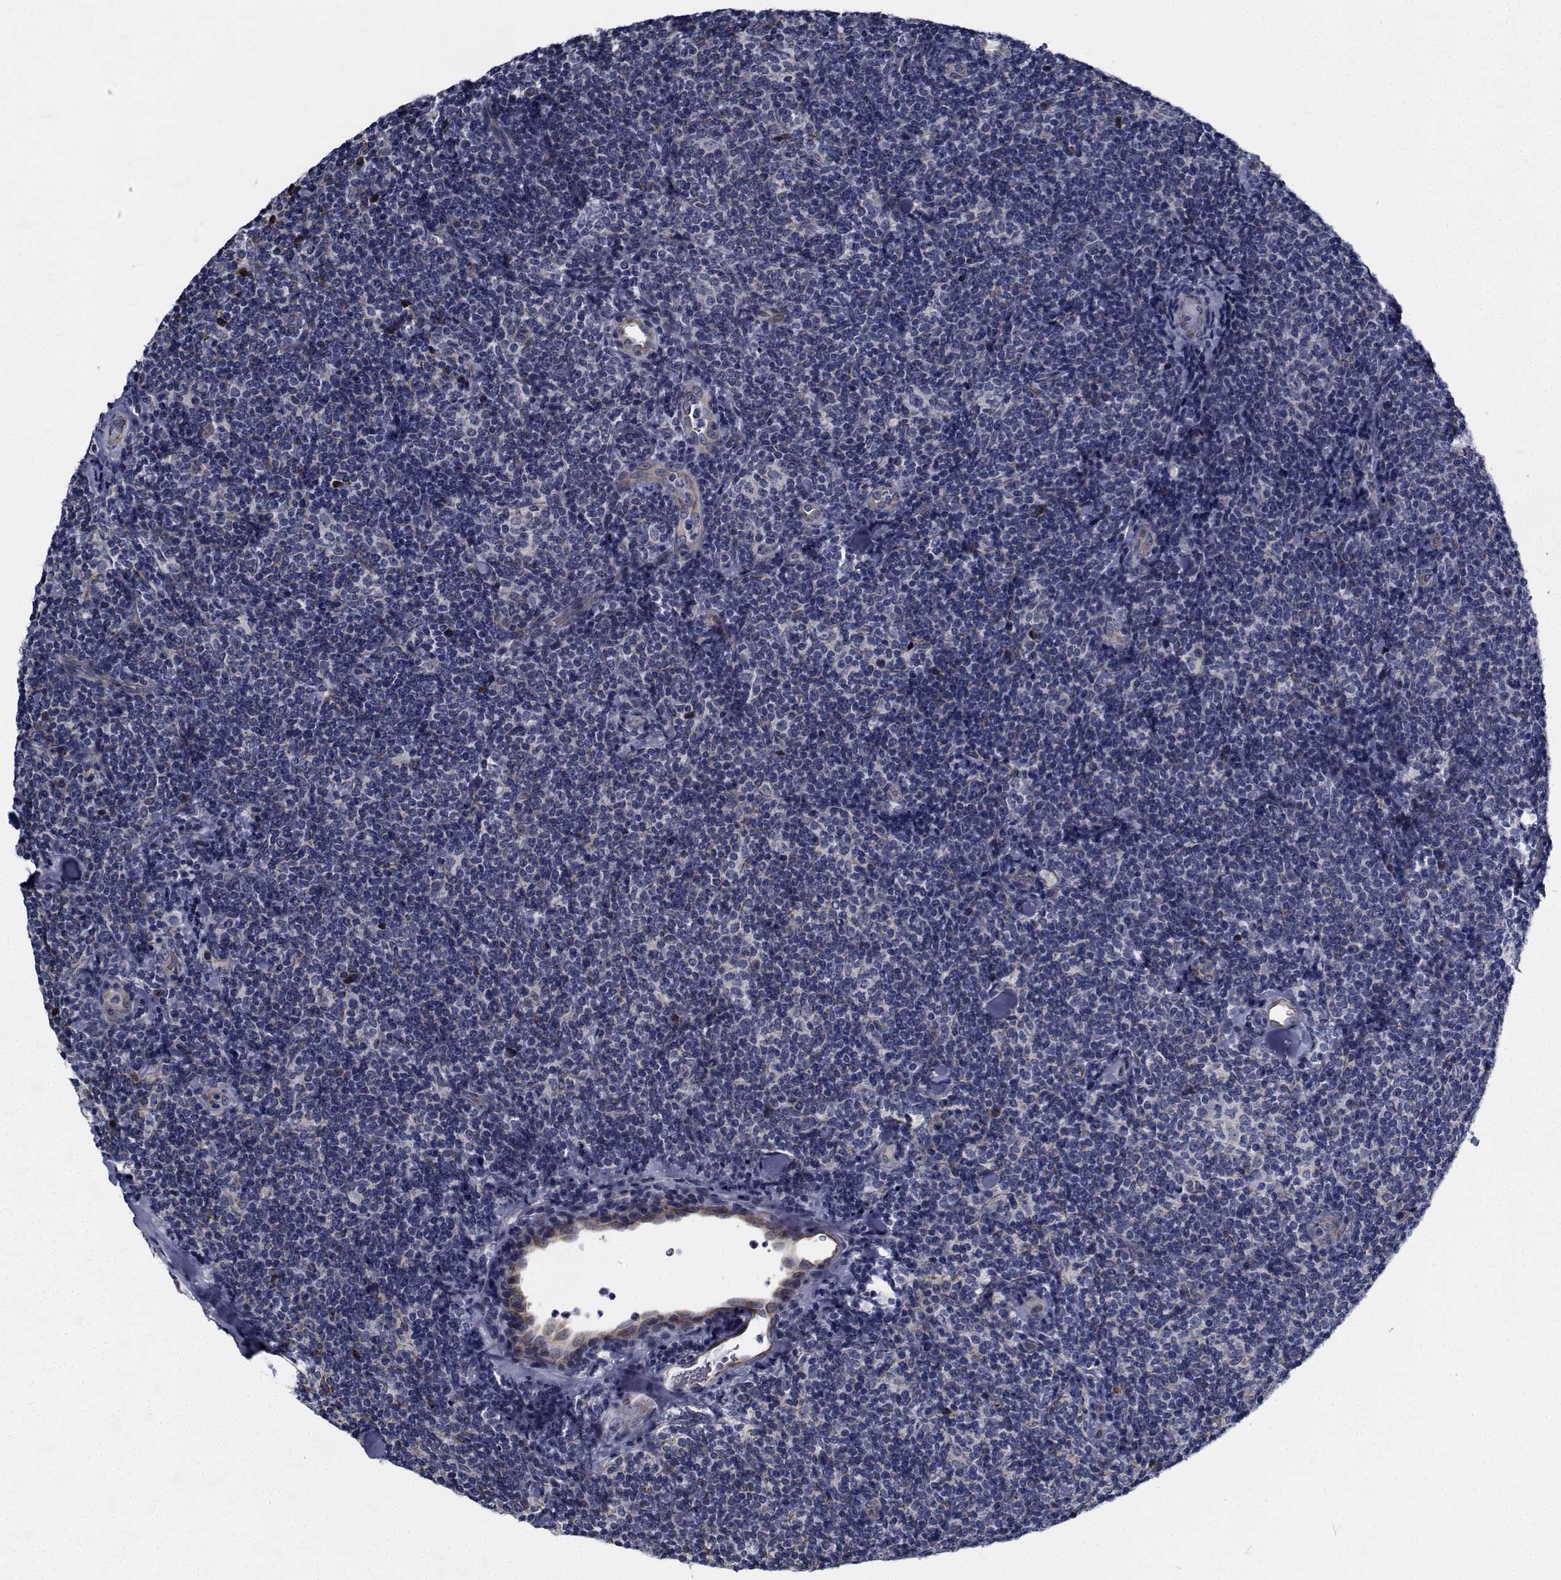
{"staining": {"intensity": "negative", "quantity": "none", "location": "none"}, "tissue": "lymphoma", "cell_type": "Tumor cells", "image_type": "cancer", "snomed": [{"axis": "morphology", "description": "Malignant lymphoma, non-Hodgkin's type, Low grade"}, {"axis": "topography", "description": "Lymph node"}], "caption": "DAB (3,3'-diaminobenzidine) immunohistochemical staining of low-grade malignant lymphoma, non-Hodgkin's type demonstrates no significant staining in tumor cells.", "gene": "TTBK1", "patient": {"sex": "female", "age": 56}}